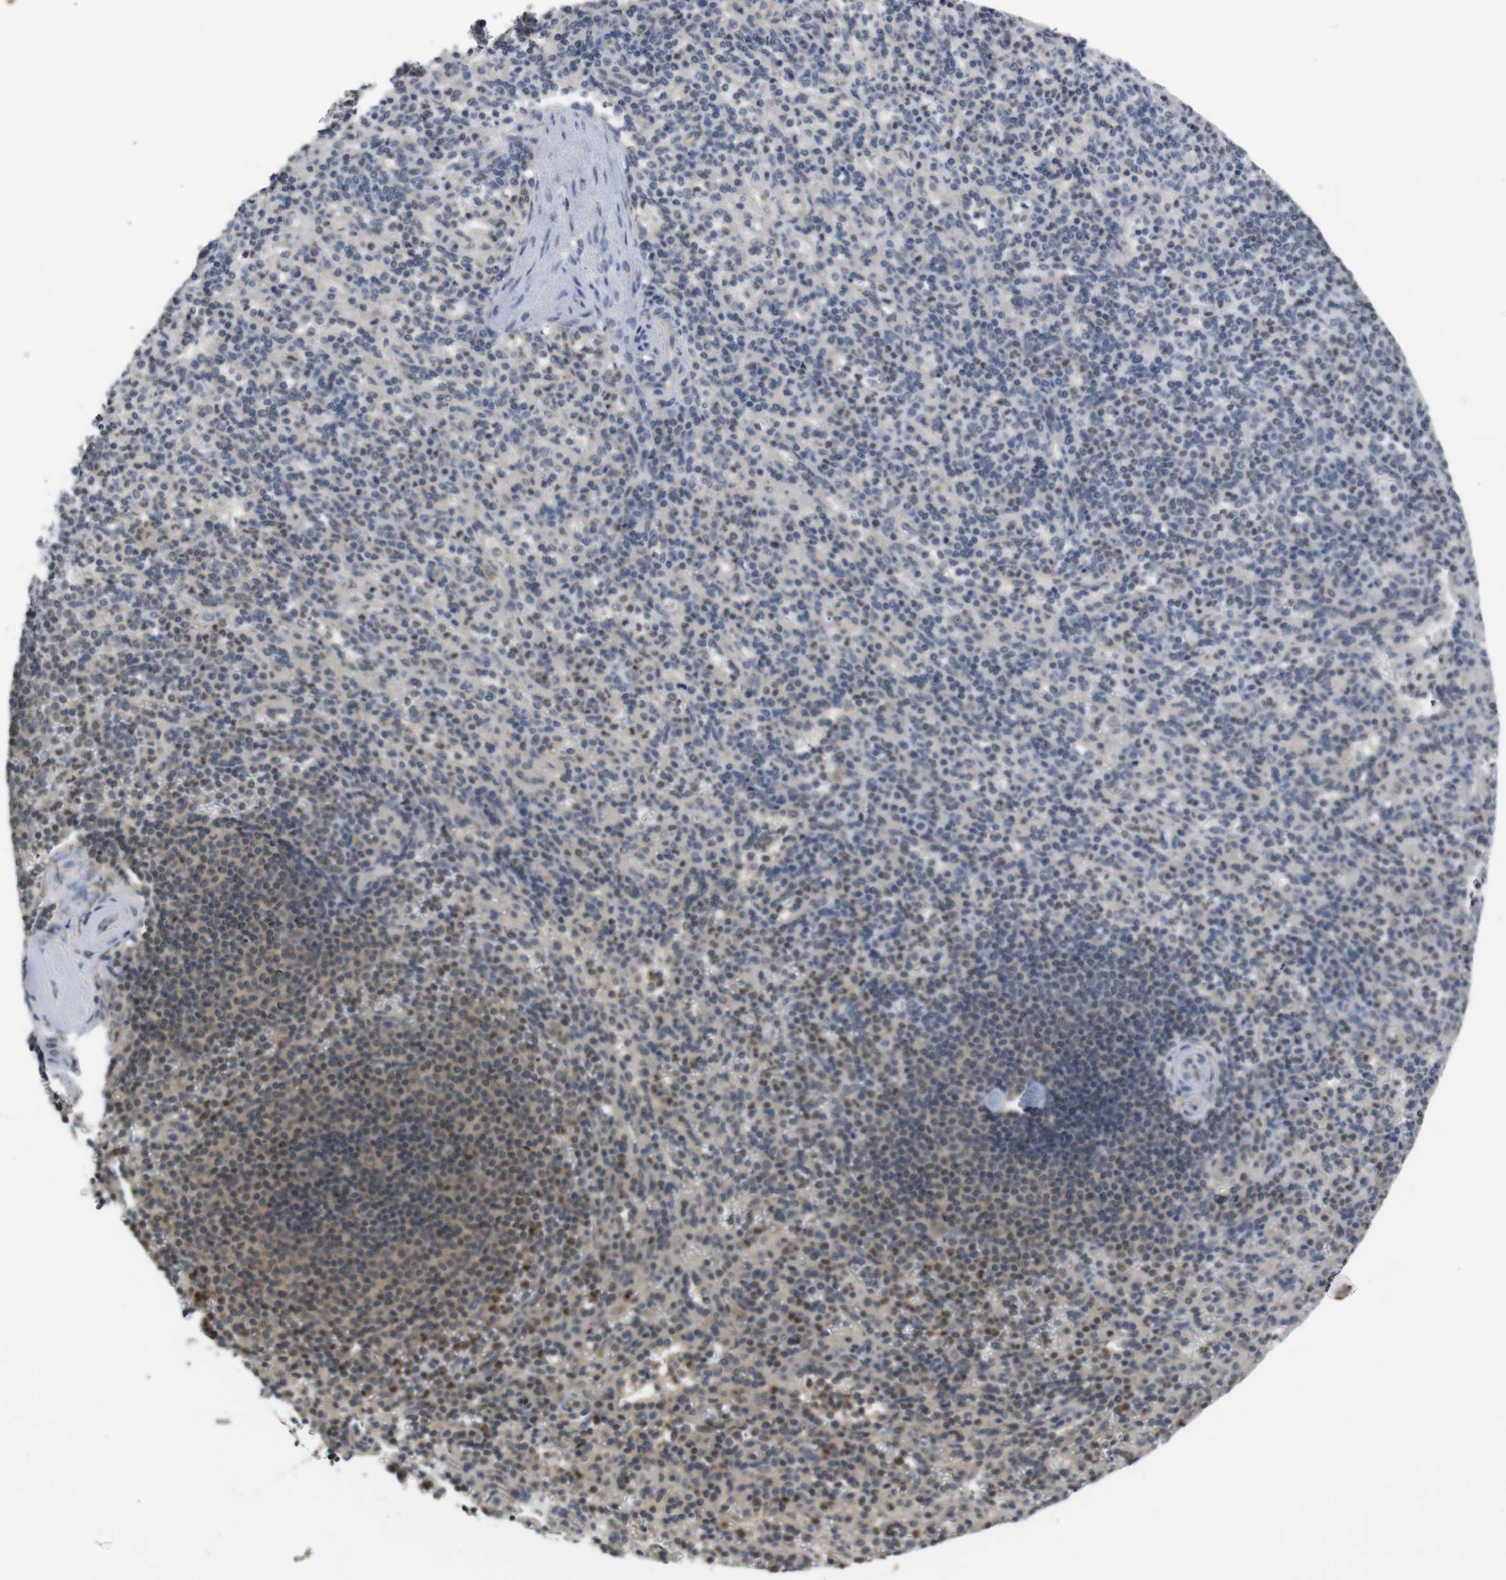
{"staining": {"intensity": "weak", "quantity": "25%-75%", "location": "cytoplasmic/membranous"}, "tissue": "spleen", "cell_type": "Cells in red pulp", "image_type": "normal", "snomed": [{"axis": "morphology", "description": "Normal tissue, NOS"}, {"axis": "topography", "description": "Spleen"}], "caption": "This micrograph demonstrates immunohistochemistry staining of unremarkable spleen, with low weak cytoplasmic/membranous positivity in about 25%-75% of cells in red pulp.", "gene": "FADD", "patient": {"sex": "female", "age": 74}}